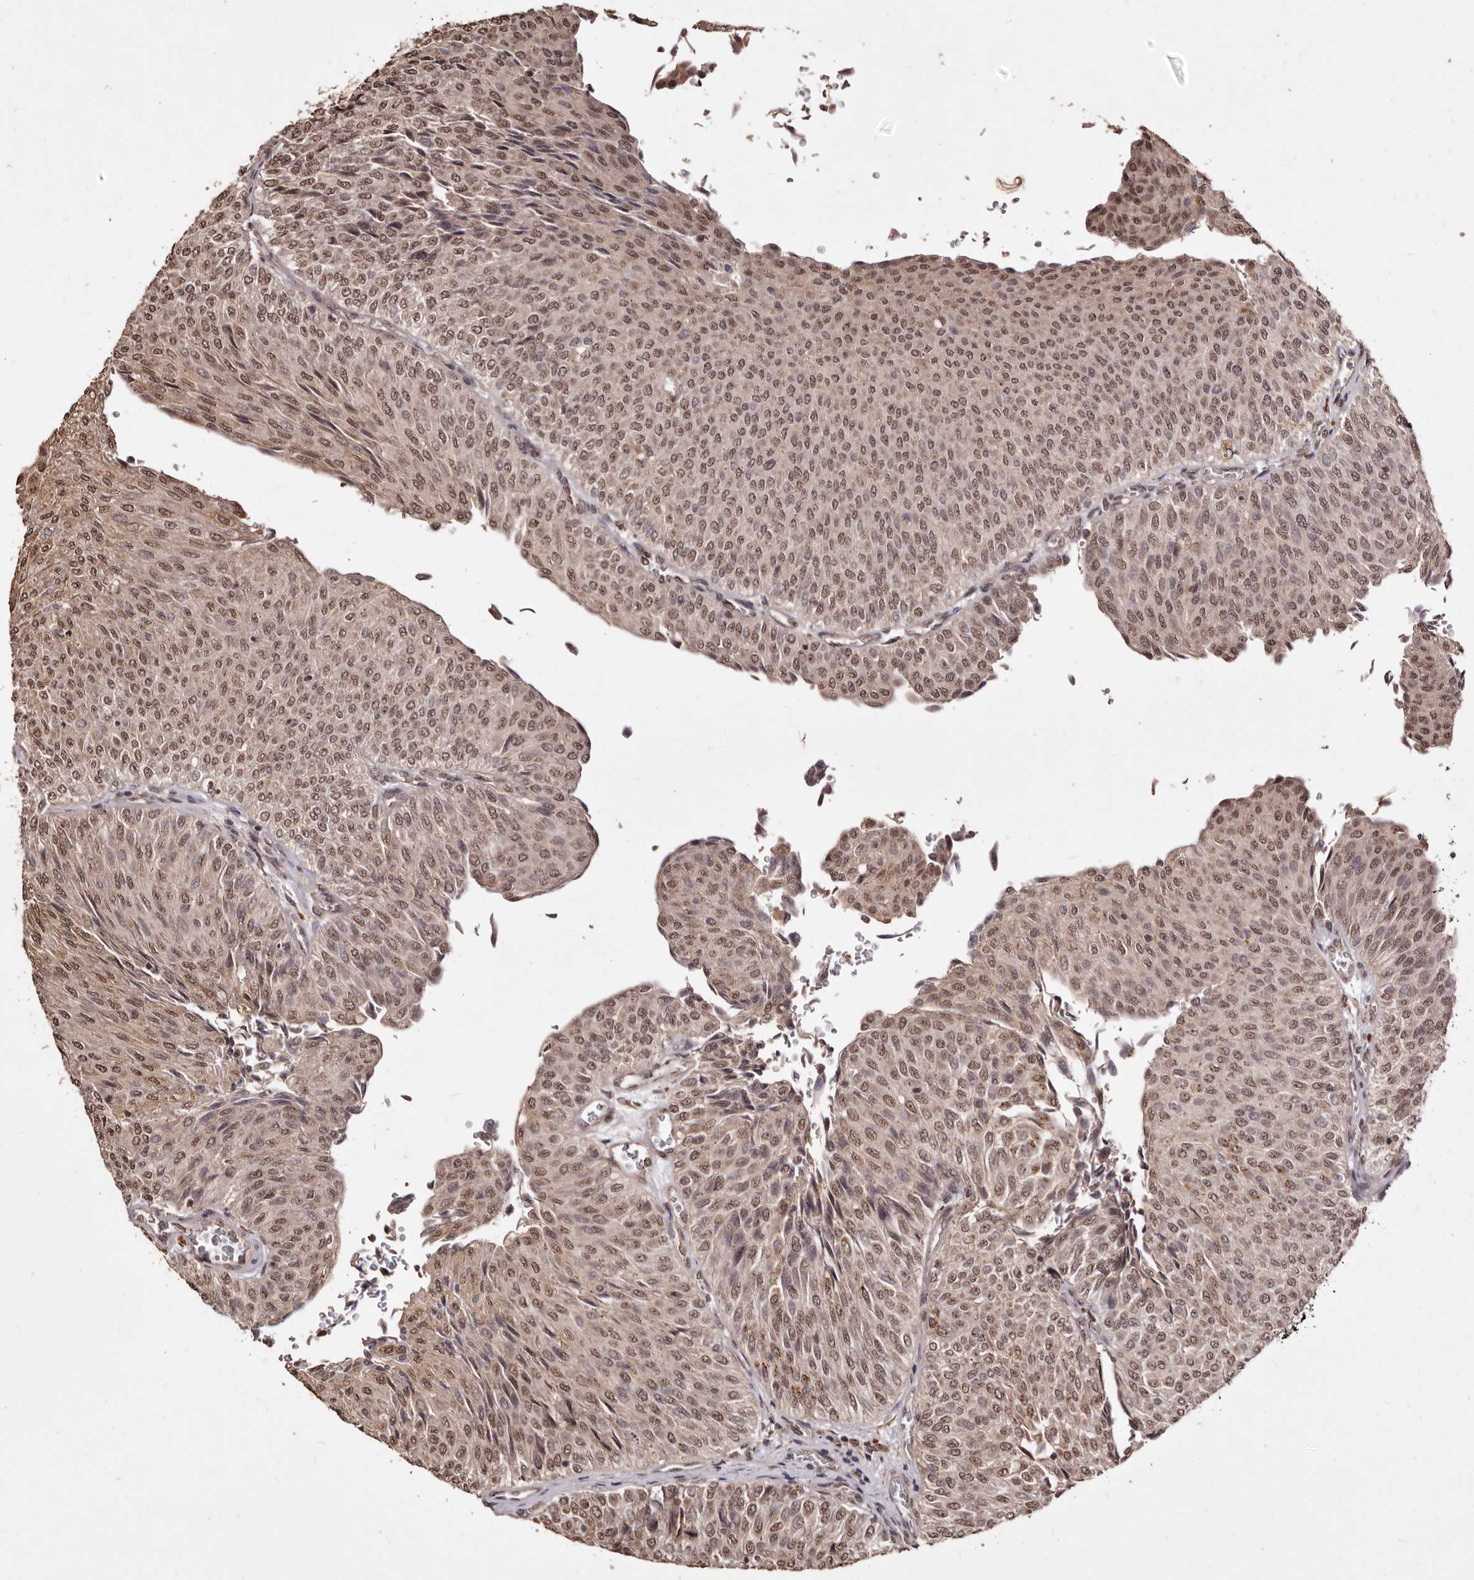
{"staining": {"intensity": "moderate", "quantity": ">75%", "location": "cytoplasmic/membranous,nuclear"}, "tissue": "urothelial cancer", "cell_type": "Tumor cells", "image_type": "cancer", "snomed": [{"axis": "morphology", "description": "Urothelial carcinoma, Low grade"}, {"axis": "topography", "description": "Urinary bladder"}], "caption": "Protein staining of low-grade urothelial carcinoma tissue reveals moderate cytoplasmic/membranous and nuclear positivity in about >75% of tumor cells. The staining was performed using DAB to visualize the protein expression in brown, while the nuclei were stained in blue with hematoxylin (Magnification: 20x).", "gene": "NOTCH1", "patient": {"sex": "male", "age": 78}}